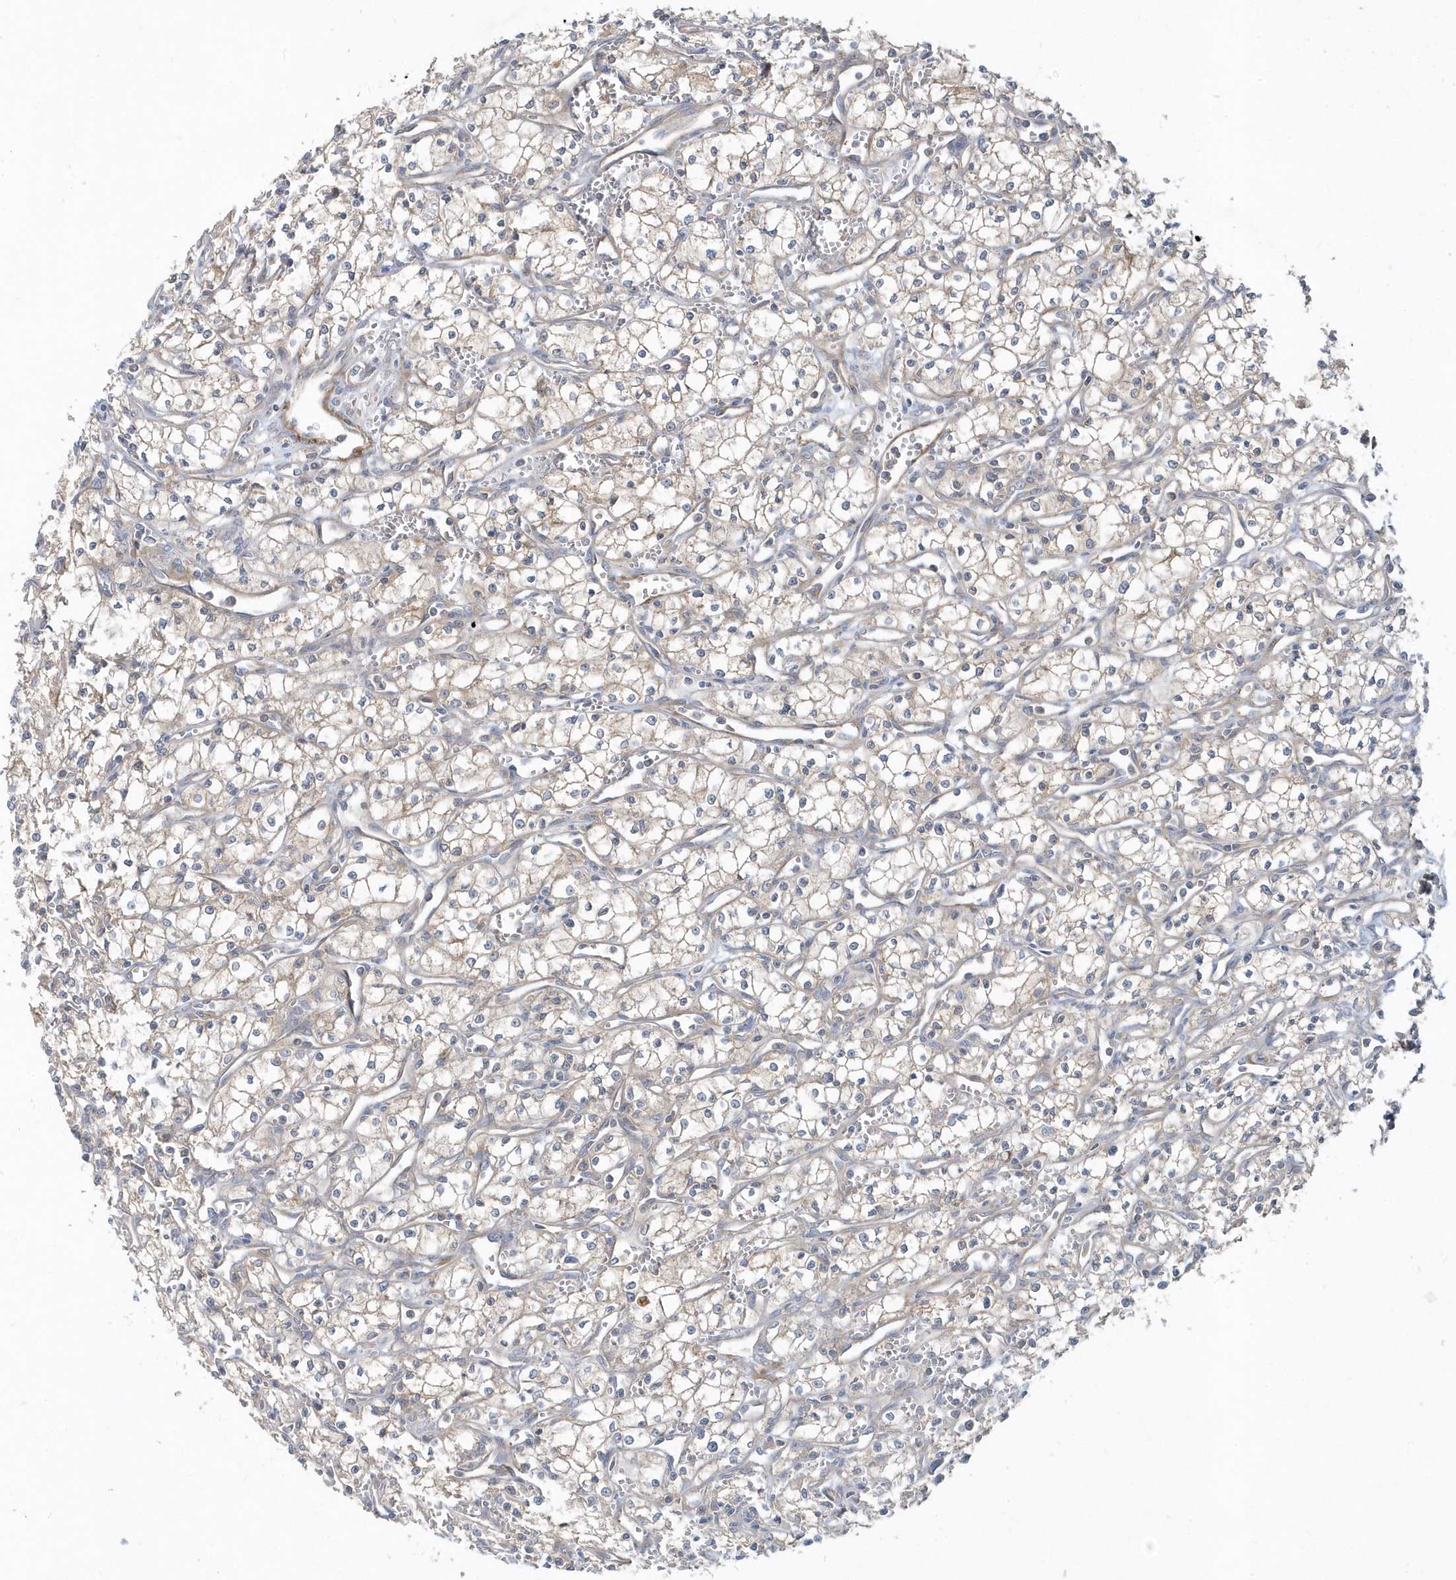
{"staining": {"intensity": "negative", "quantity": "none", "location": "none"}, "tissue": "renal cancer", "cell_type": "Tumor cells", "image_type": "cancer", "snomed": [{"axis": "morphology", "description": "Adenocarcinoma, NOS"}, {"axis": "topography", "description": "Kidney"}], "caption": "The image reveals no significant staining in tumor cells of renal adenocarcinoma.", "gene": "LEXM", "patient": {"sex": "male", "age": 59}}